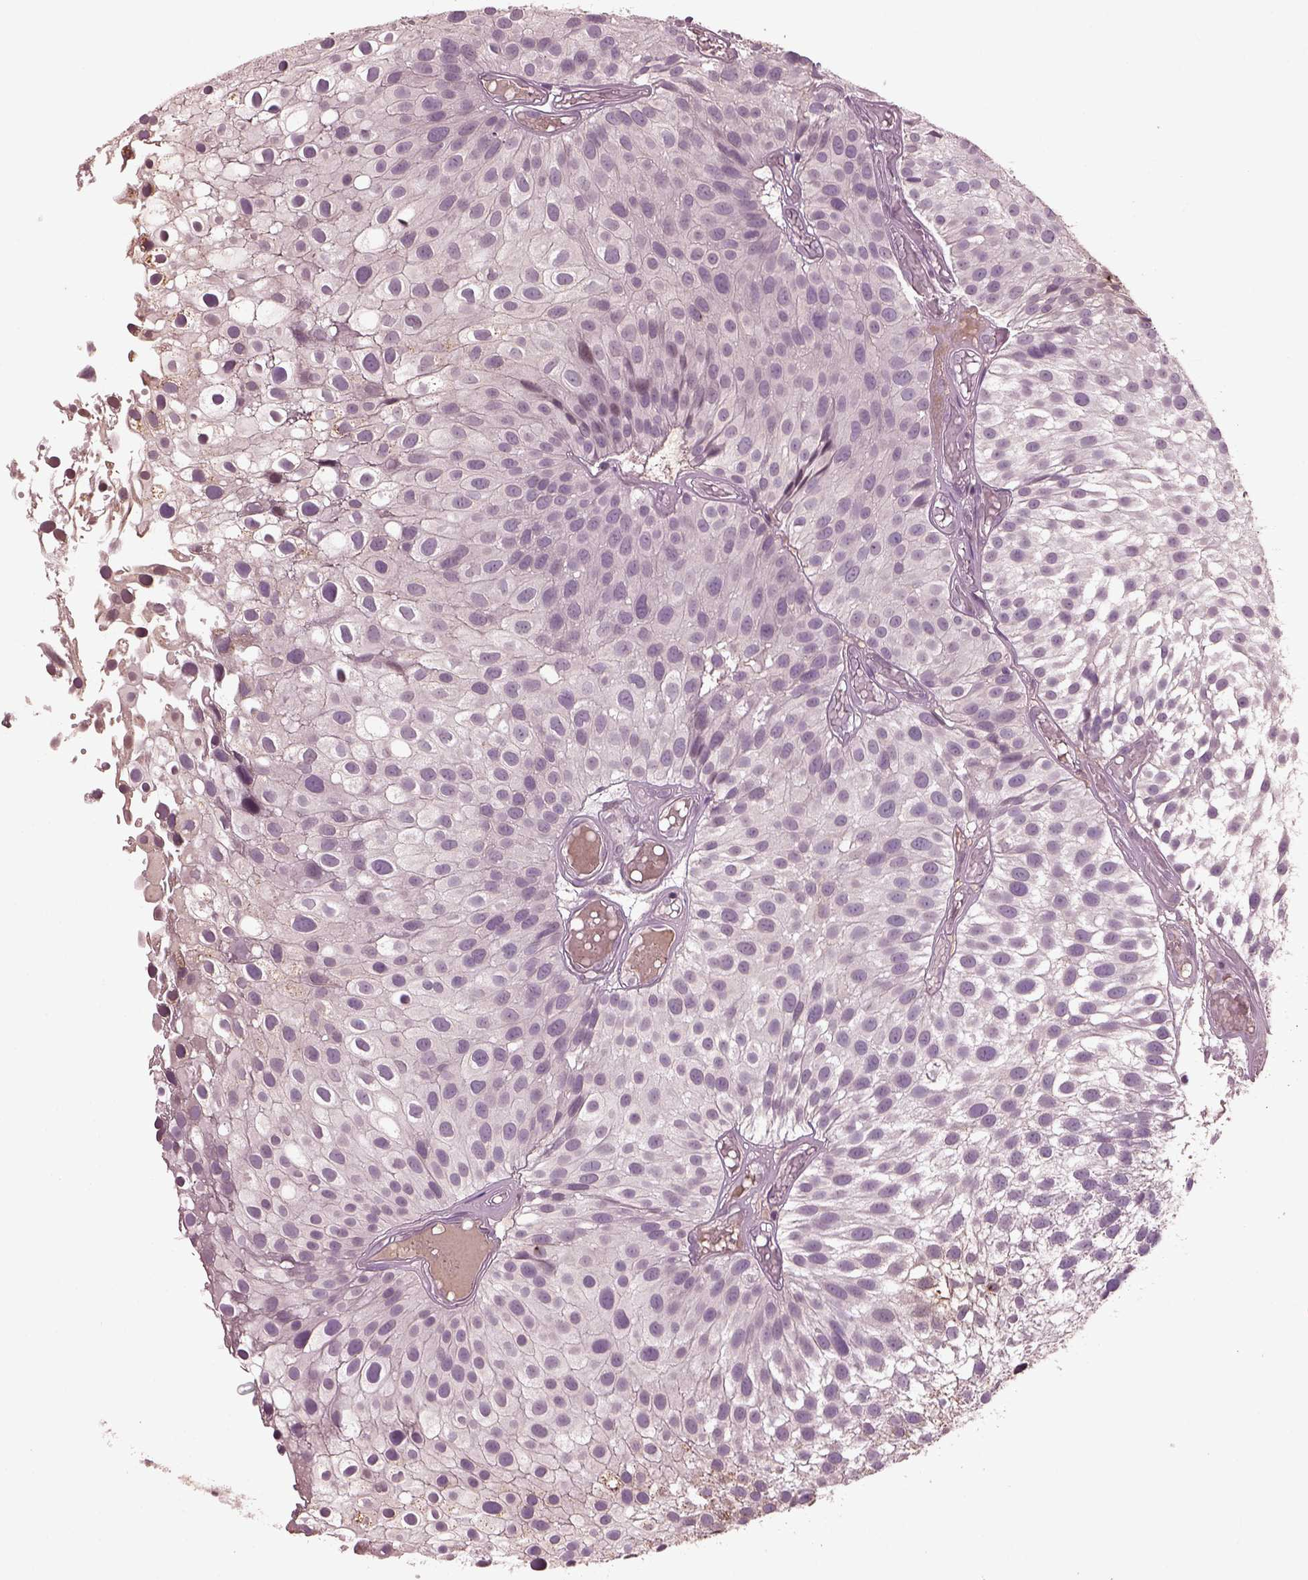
{"staining": {"intensity": "negative", "quantity": "none", "location": "none"}, "tissue": "urothelial cancer", "cell_type": "Tumor cells", "image_type": "cancer", "snomed": [{"axis": "morphology", "description": "Urothelial carcinoma, Low grade"}, {"axis": "topography", "description": "Urinary bladder"}], "caption": "An IHC image of urothelial cancer is shown. There is no staining in tumor cells of urothelial cancer. (DAB IHC visualized using brightfield microscopy, high magnification).", "gene": "PTX4", "patient": {"sex": "male", "age": 79}}